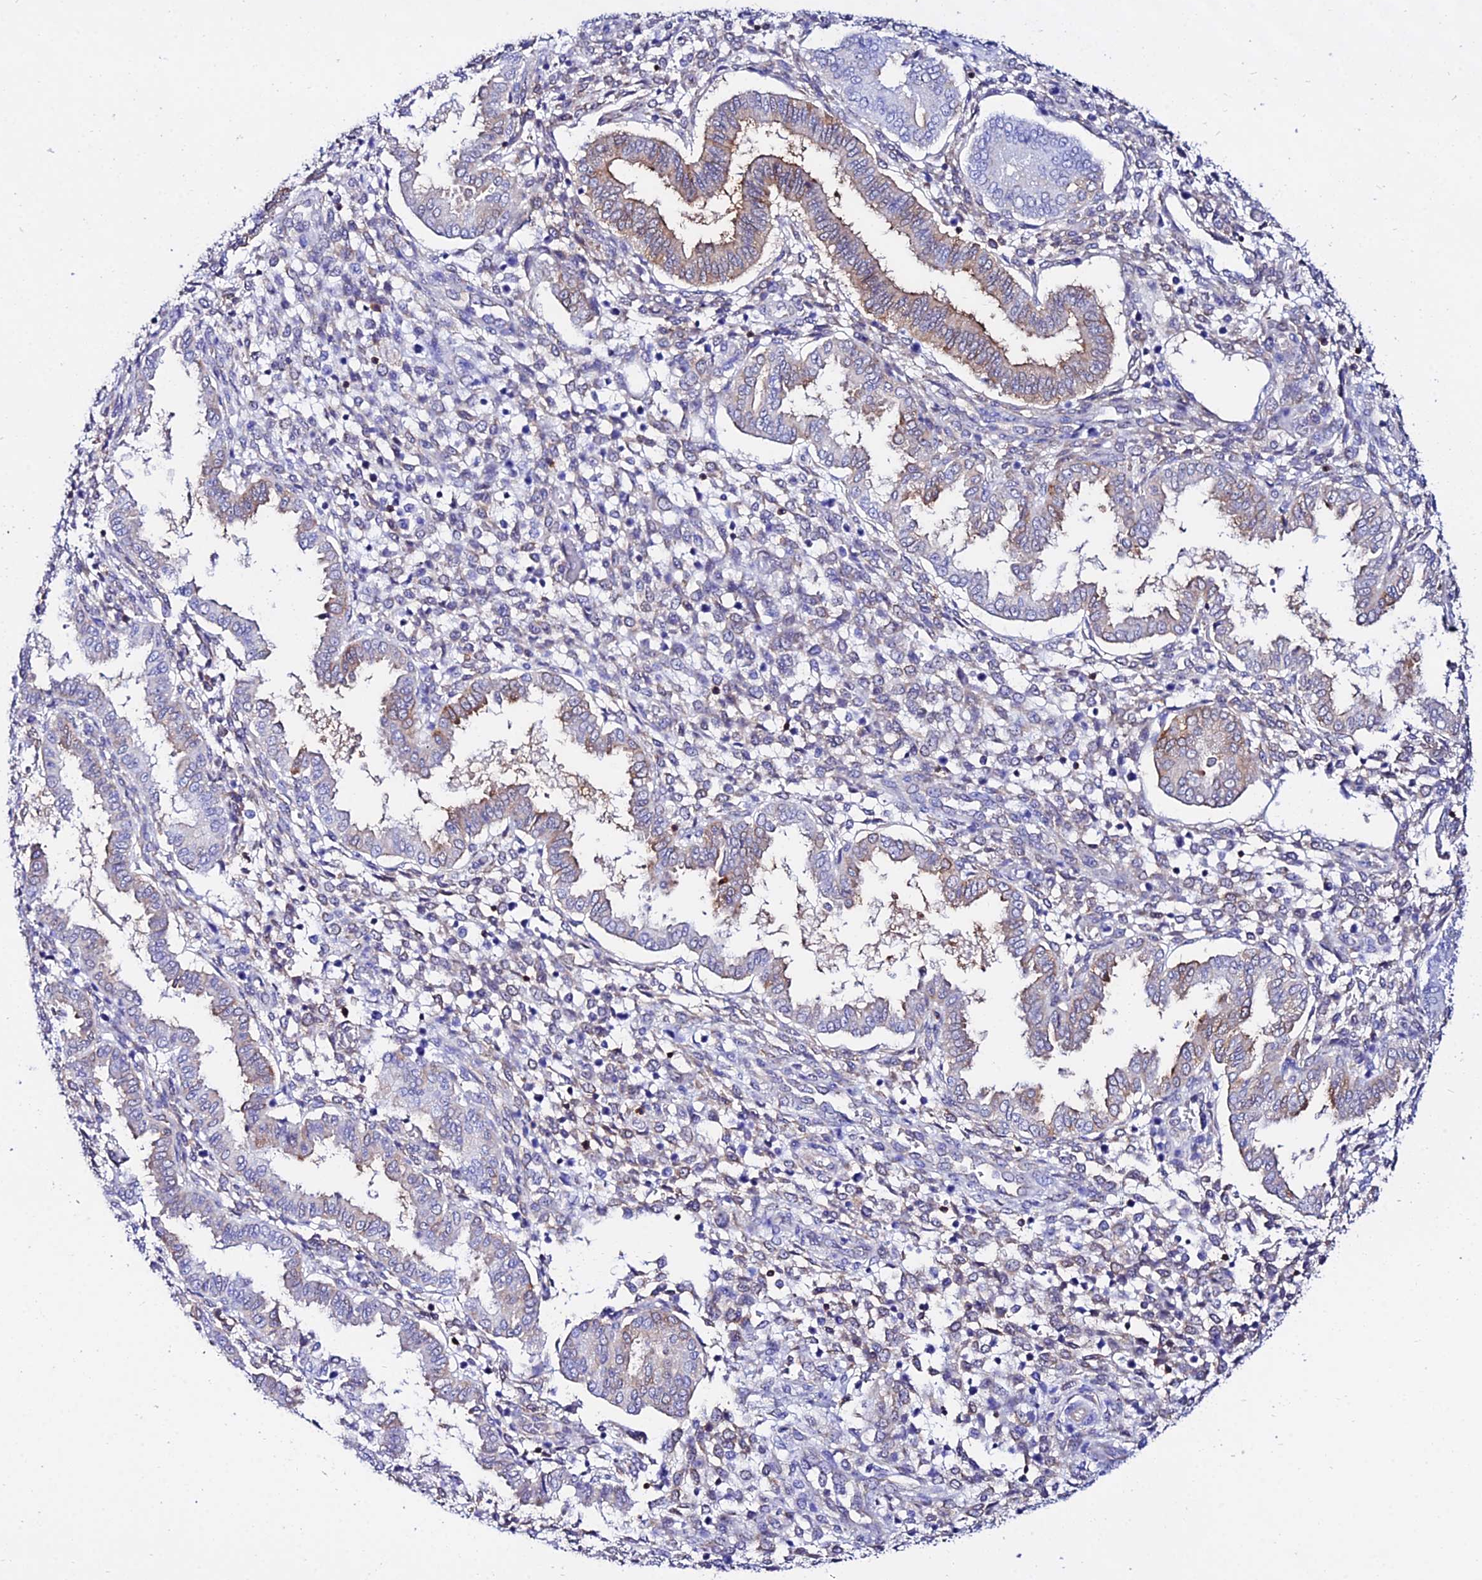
{"staining": {"intensity": "weak", "quantity": "<25%", "location": "cytoplasmic/membranous"}, "tissue": "endometrium", "cell_type": "Cells in endometrial stroma", "image_type": "normal", "snomed": [{"axis": "morphology", "description": "Normal tissue, NOS"}, {"axis": "topography", "description": "Endometrium"}], "caption": "Immunohistochemistry (IHC) photomicrograph of unremarkable endometrium: human endometrium stained with DAB (3,3'-diaminobenzidine) displays no significant protein positivity in cells in endometrial stroma.", "gene": "S100A16", "patient": {"sex": "female", "age": 24}}